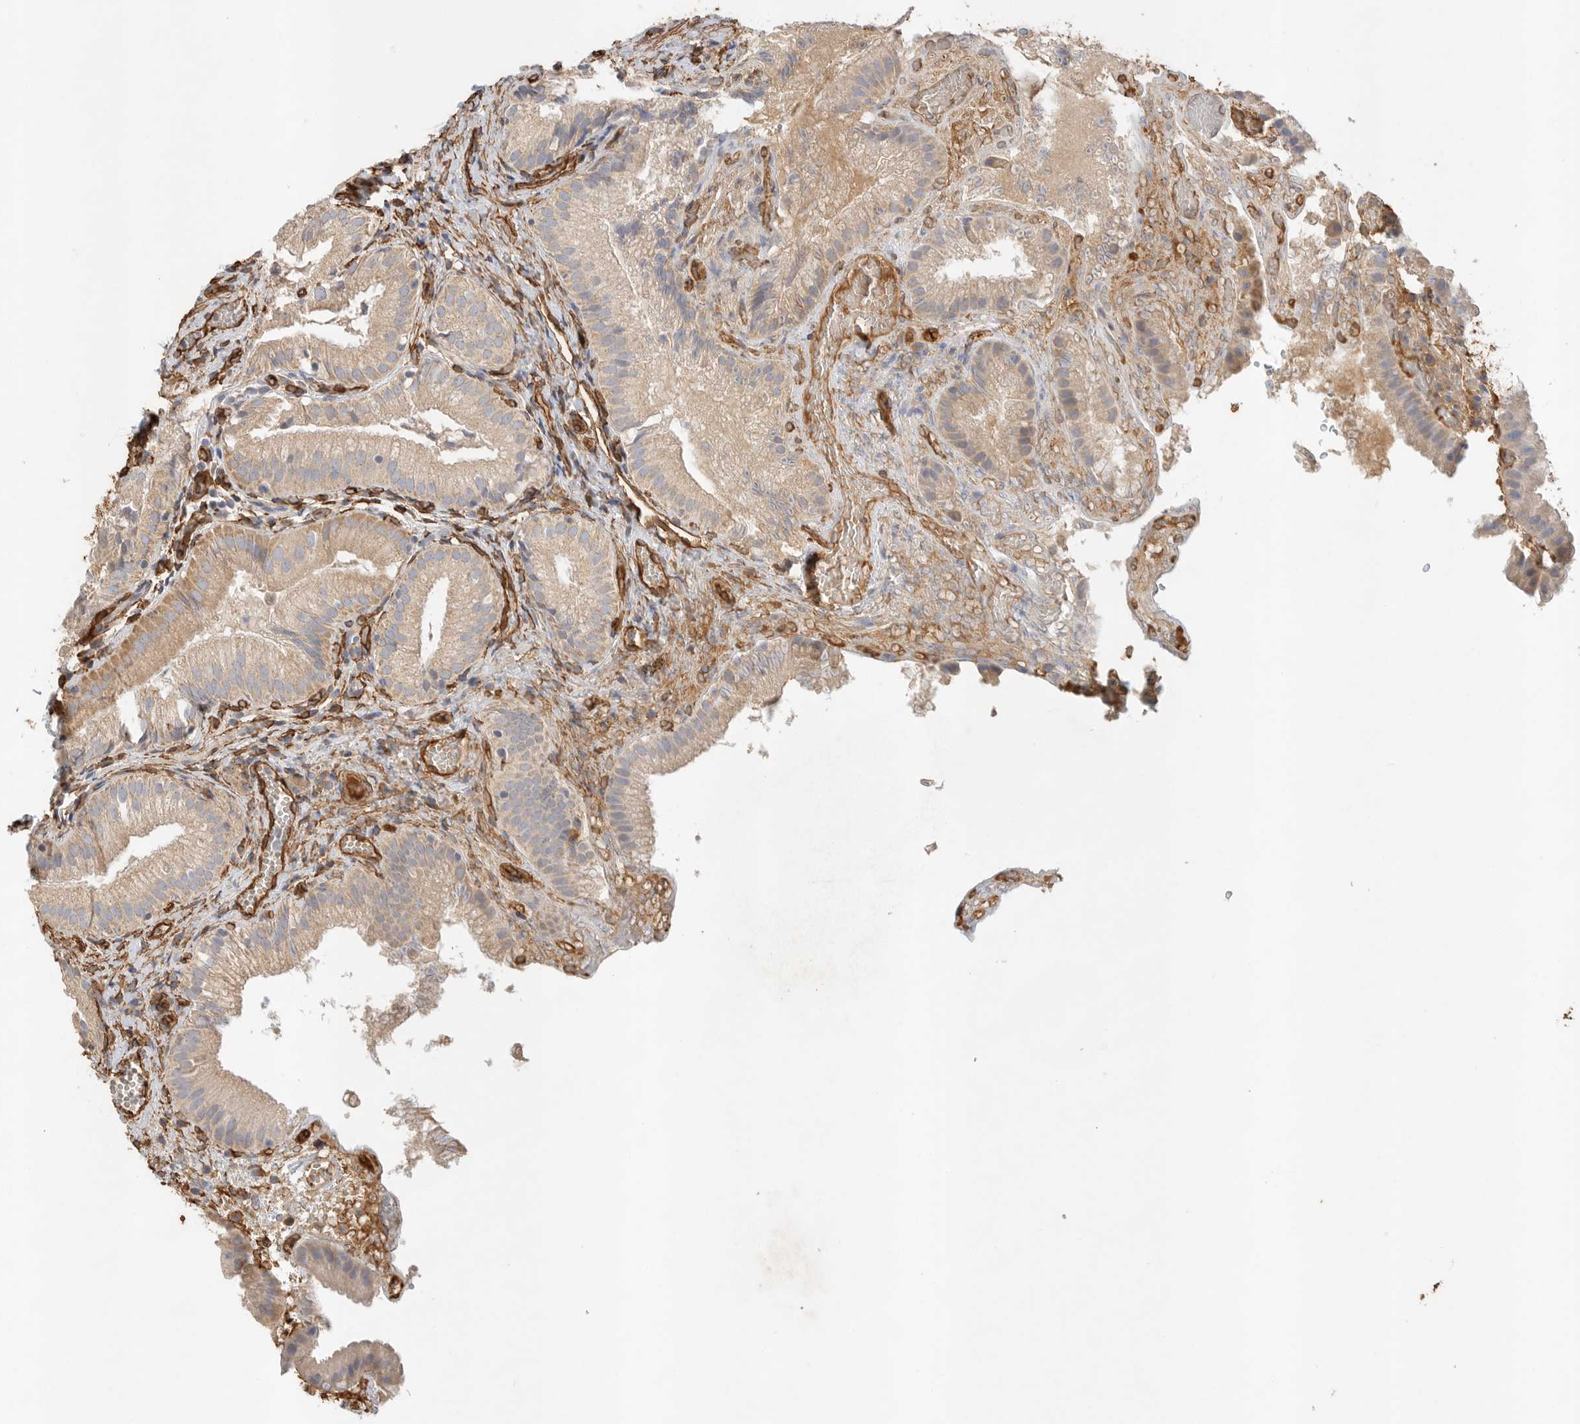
{"staining": {"intensity": "moderate", "quantity": ">75%", "location": "cytoplasmic/membranous"}, "tissue": "gallbladder", "cell_type": "Glandular cells", "image_type": "normal", "snomed": [{"axis": "morphology", "description": "Normal tissue, NOS"}, {"axis": "topography", "description": "Gallbladder"}], "caption": "A brown stain labels moderate cytoplasmic/membranous expression of a protein in glandular cells of unremarkable human gallbladder. (brown staining indicates protein expression, while blue staining denotes nuclei).", "gene": "JMJD4", "patient": {"sex": "female", "age": 30}}